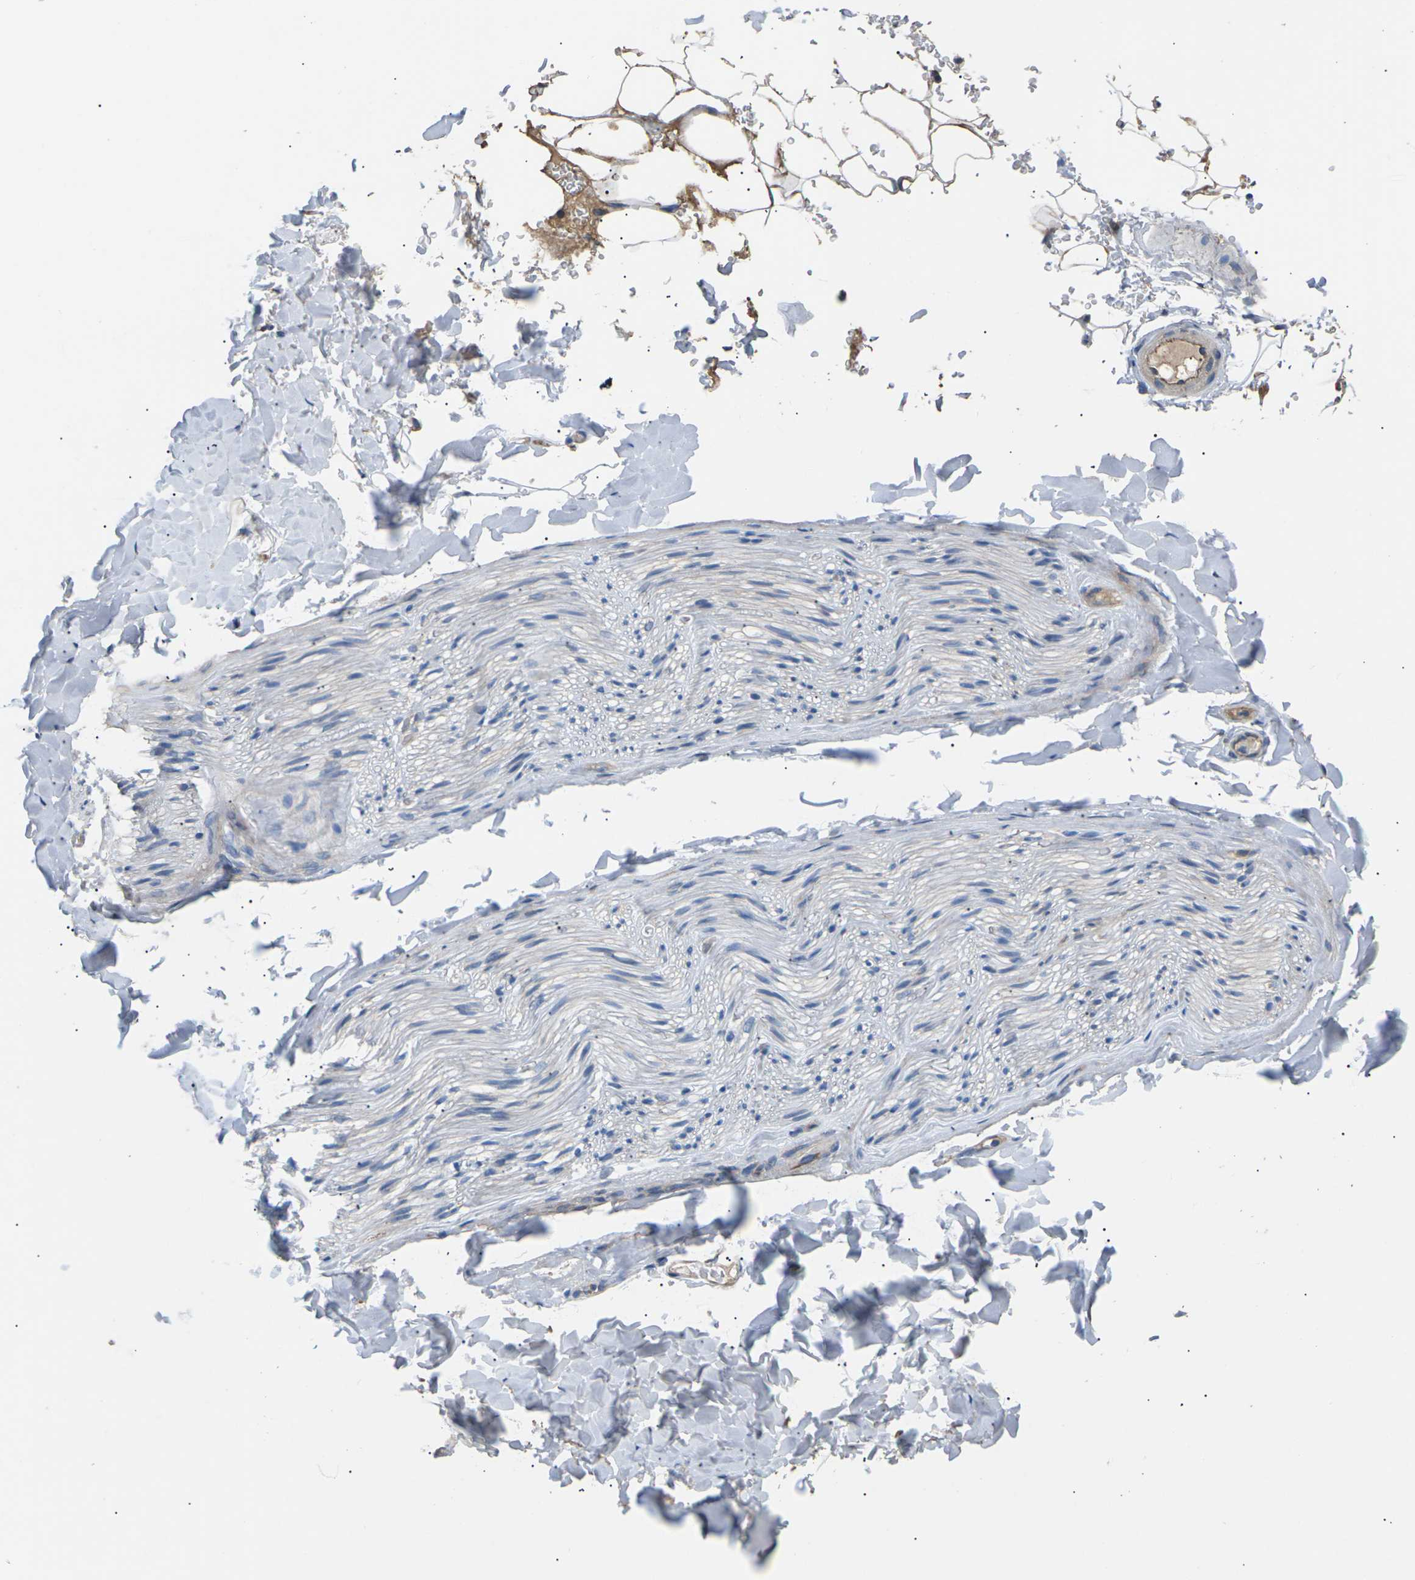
{"staining": {"intensity": "moderate", "quantity": ">75%", "location": "cytoplasmic/membranous,nuclear"}, "tissue": "adipose tissue", "cell_type": "Adipocytes", "image_type": "normal", "snomed": [{"axis": "morphology", "description": "Normal tissue, NOS"}, {"axis": "topography", "description": "Peripheral nerve tissue"}], "caption": "Adipose tissue stained with IHC exhibits moderate cytoplasmic/membranous,nuclear expression in approximately >75% of adipocytes. (DAB IHC with brightfield microscopy, high magnification).", "gene": "KLHDC8B", "patient": {"sex": "male", "age": 70}}